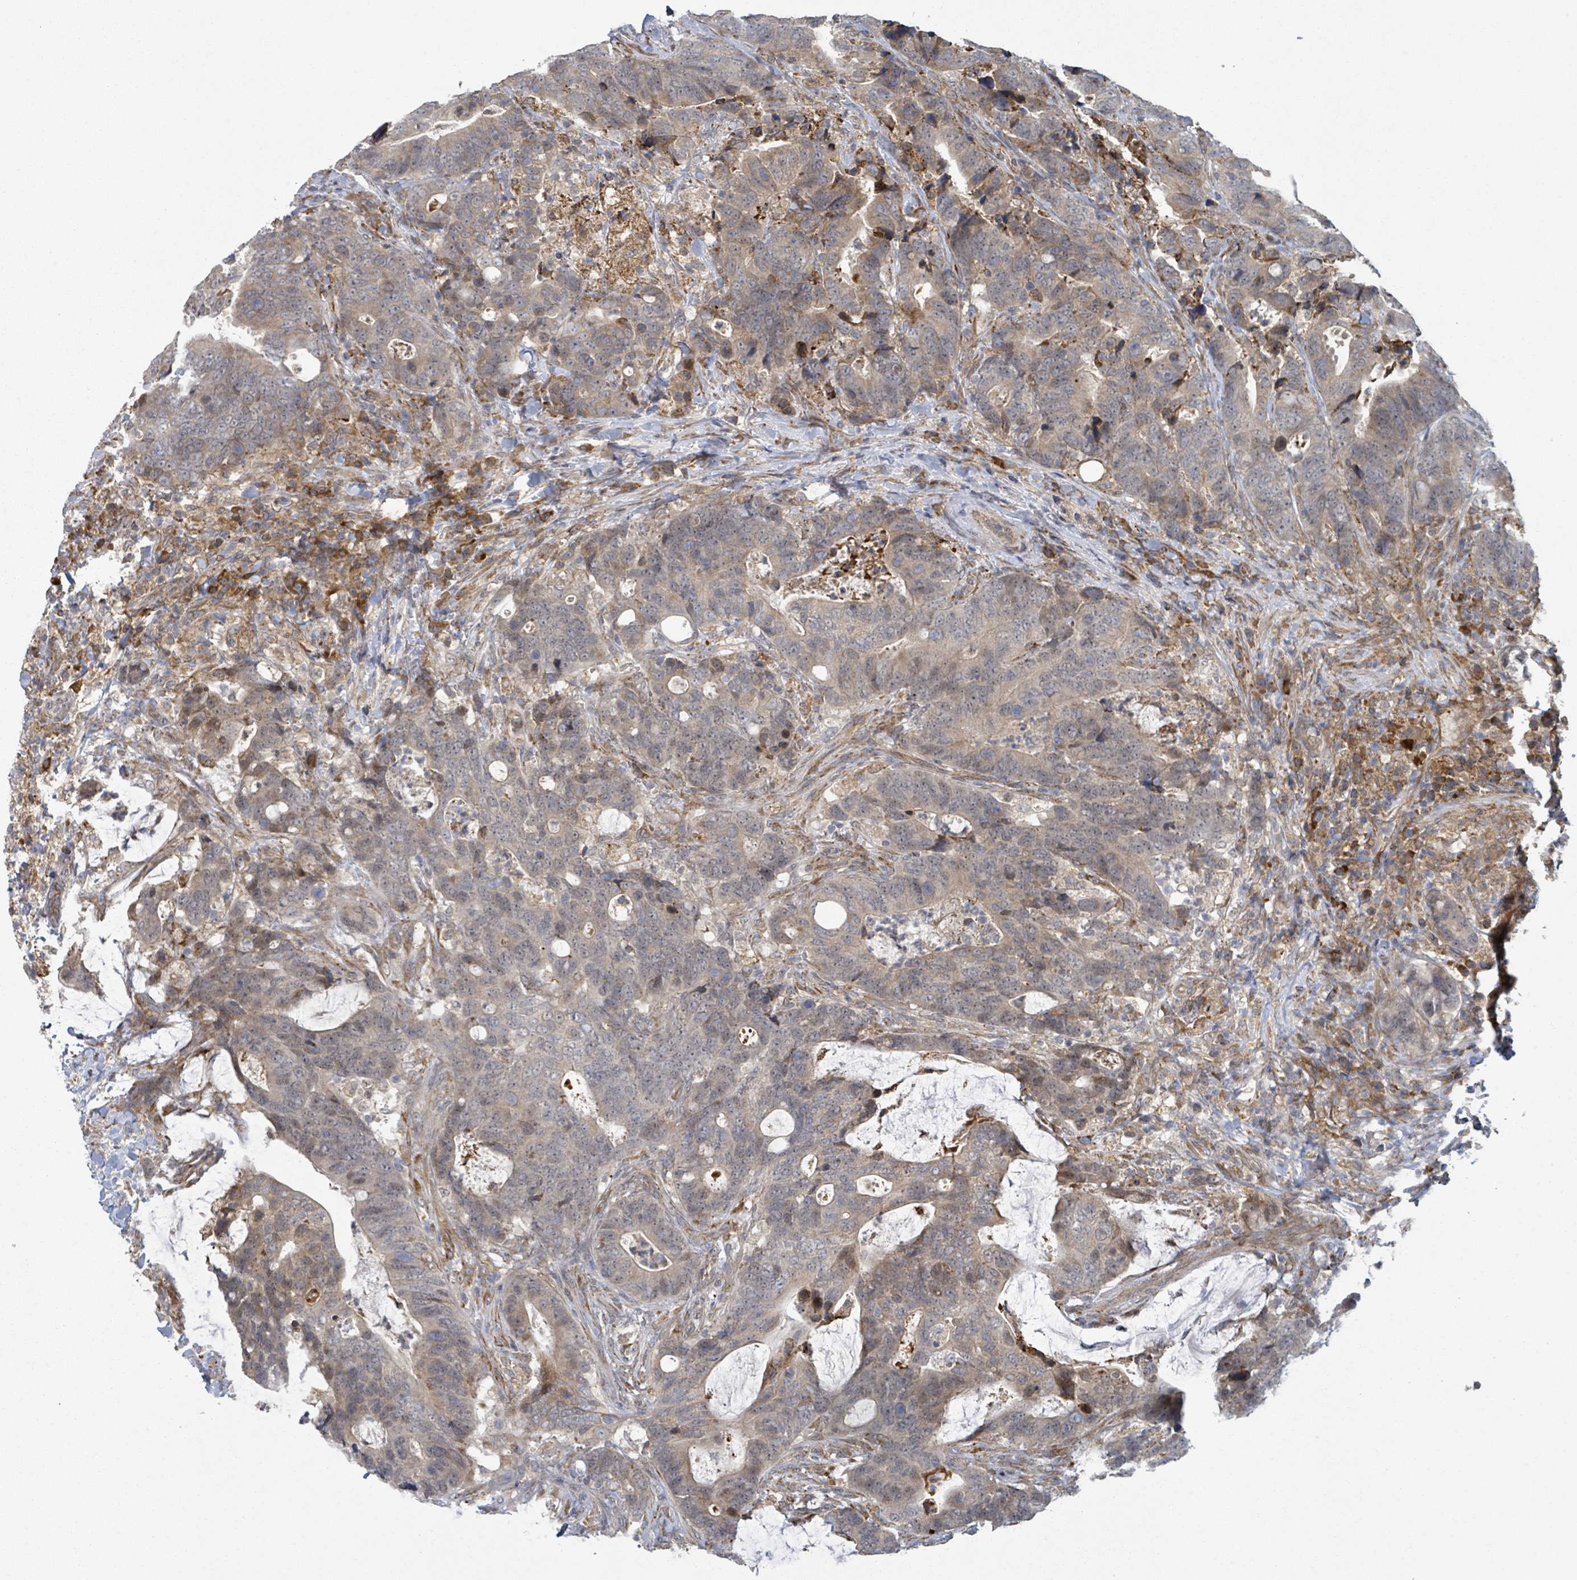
{"staining": {"intensity": "weak", "quantity": "25%-75%", "location": "cytoplasmic/membranous"}, "tissue": "colorectal cancer", "cell_type": "Tumor cells", "image_type": "cancer", "snomed": [{"axis": "morphology", "description": "Adenocarcinoma, NOS"}, {"axis": "topography", "description": "Colon"}], "caption": "Adenocarcinoma (colorectal) was stained to show a protein in brown. There is low levels of weak cytoplasmic/membranous staining in about 25%-75% of tumor cells. Ihc stains the protein of interest in brown and the nuclei are stained blue.", "gene": "SHROOM2", "patient": {"sex": "female", "age": 82}}